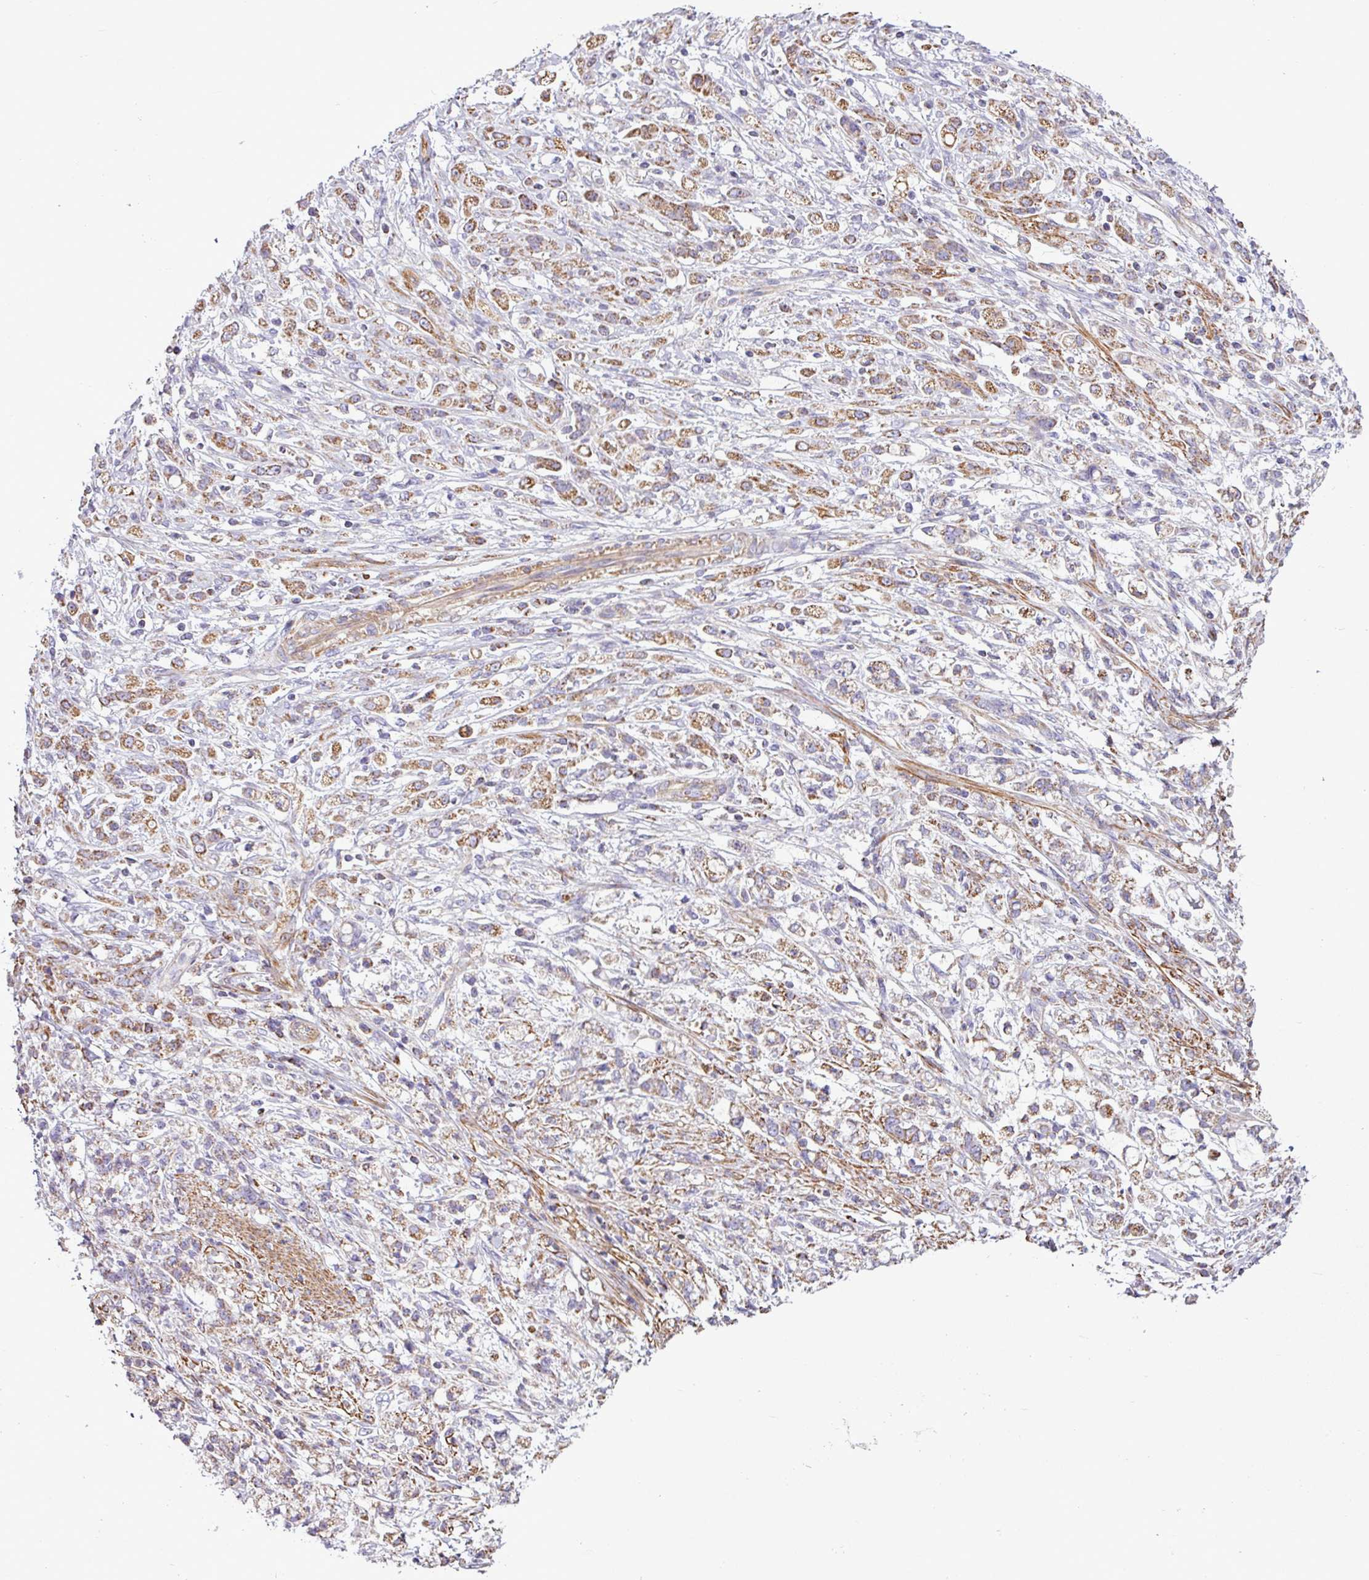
{"staining": {"intensity": "moderate", "quantity": ">75%", "location": "cytoplasmic/membranous"}, "tissue": "stomach cancer", "cell_type": "Tumor cells", "image_type": "cancer", "snomed": [{"axis": "morphology", "description": "Adenocarcinoma, NOS"}, {"axis": "topography", "description": "Stomach"}], "caption": "High-magnification brightfield microscopy of stomach cancer stained with DAB (3,3'-diaminobenzidine) (brown) and counterstained with hematoxylin (blue). tumor cells exhibit moderate cytoplasmic/membranous staining is seen in about>75% of cells.", "gene": "BTN2A2", "patient": {"sex": "female", "age": 60}}